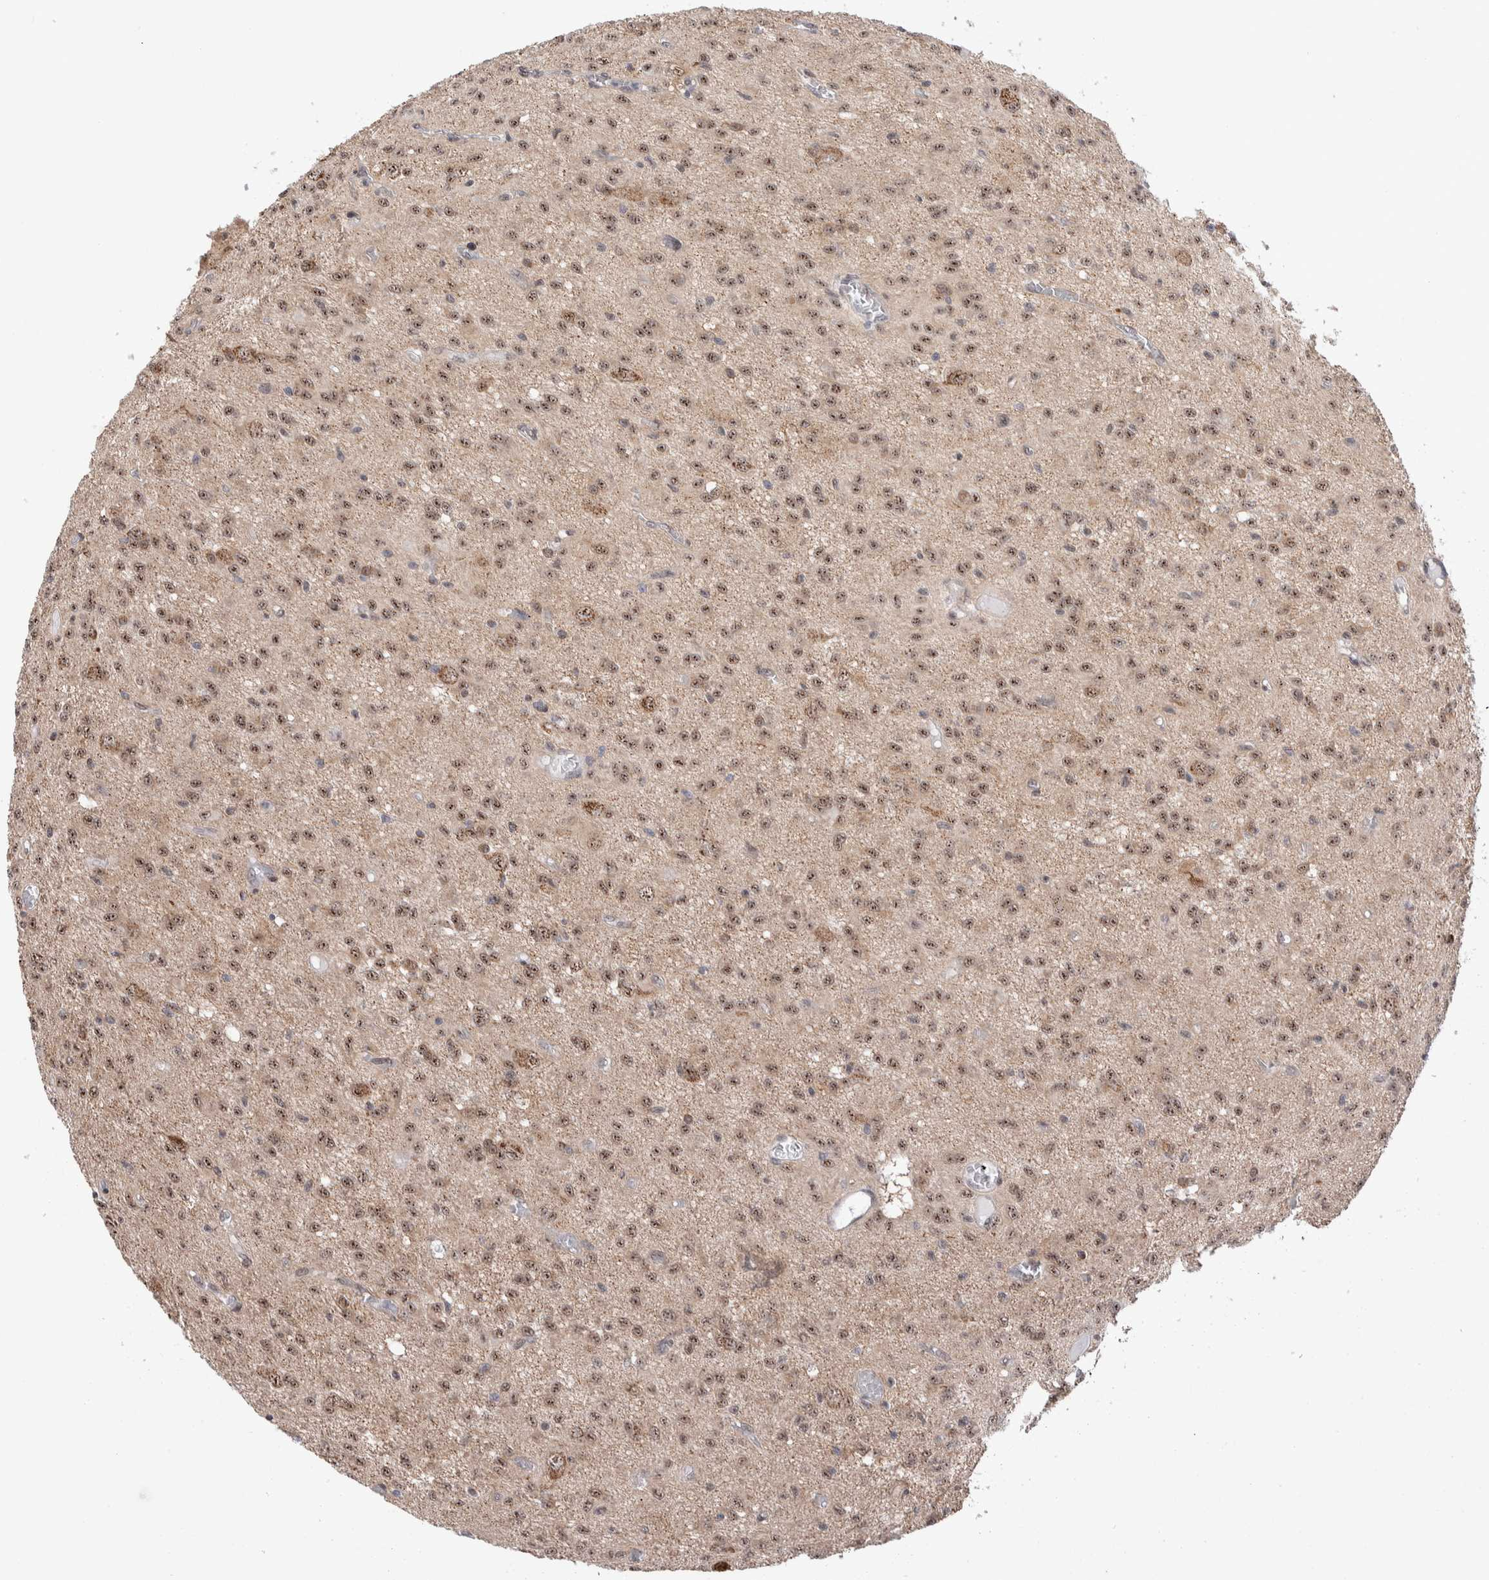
{"staining": {"intensity": "moderate", "quantity": ">75%", "location": "nuclear"}, "tissue": "glioma", "cell_type": "Tumor cells", "image_type": "cancer", "snomed": [{"axis": "morphology", "description": "Glioma, malignant, High grade"}, {"axis": "topography", "description": "Brain"}], "caption": "This image displays malignant high-grade glioma stained with IHC to label a protein in brown. The nuclear of tumor cells show moderate positivity for the protein. Nuclei are counter-stained blue.", "gene": "ZNF695", "patient": {"sex": "female", "age": 59}}